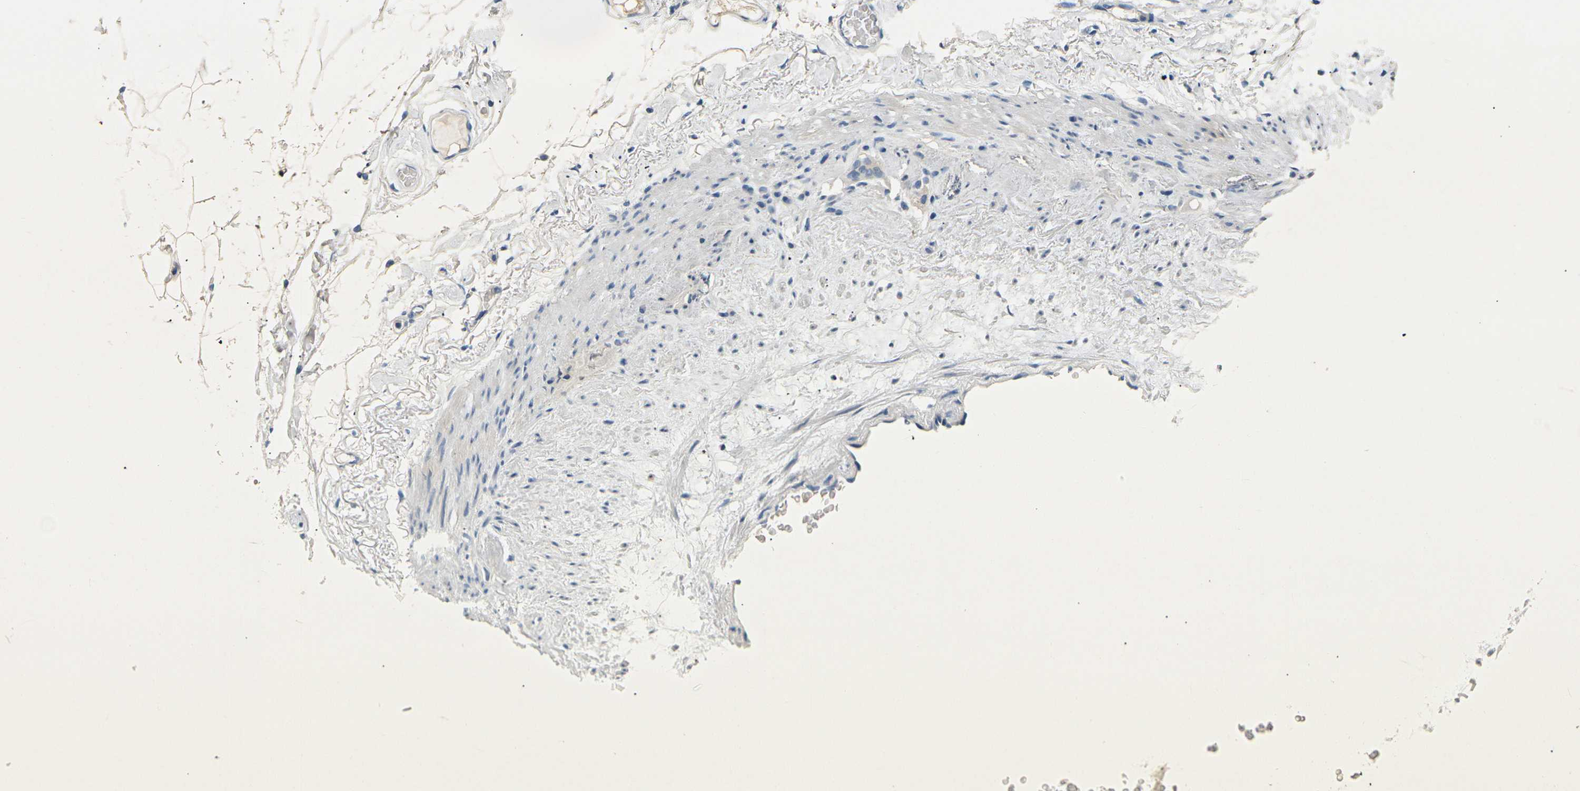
{"staining": {"intensity": "weak", "quantity": "<25%", "location": "cytoplasmic/membranous"}, "tissue": "adipose tissue", "cell_type": "Adipocytes", "image_type": "normal", "snomed": [{"axis": "morphology", "description": "Normal tissue, NOS"}, {"axis": "topography", "description": "Breast"}, {"axis": "topography", "description": "Soft tissue"}], "caption": "An immunohistochemistry (IHC) image of benign adipose tissue is shown. There is no staining in adipocytes of adipose tissue.", "gene": "CLDN7", "patient": {"sex": "female", "age": 75}}